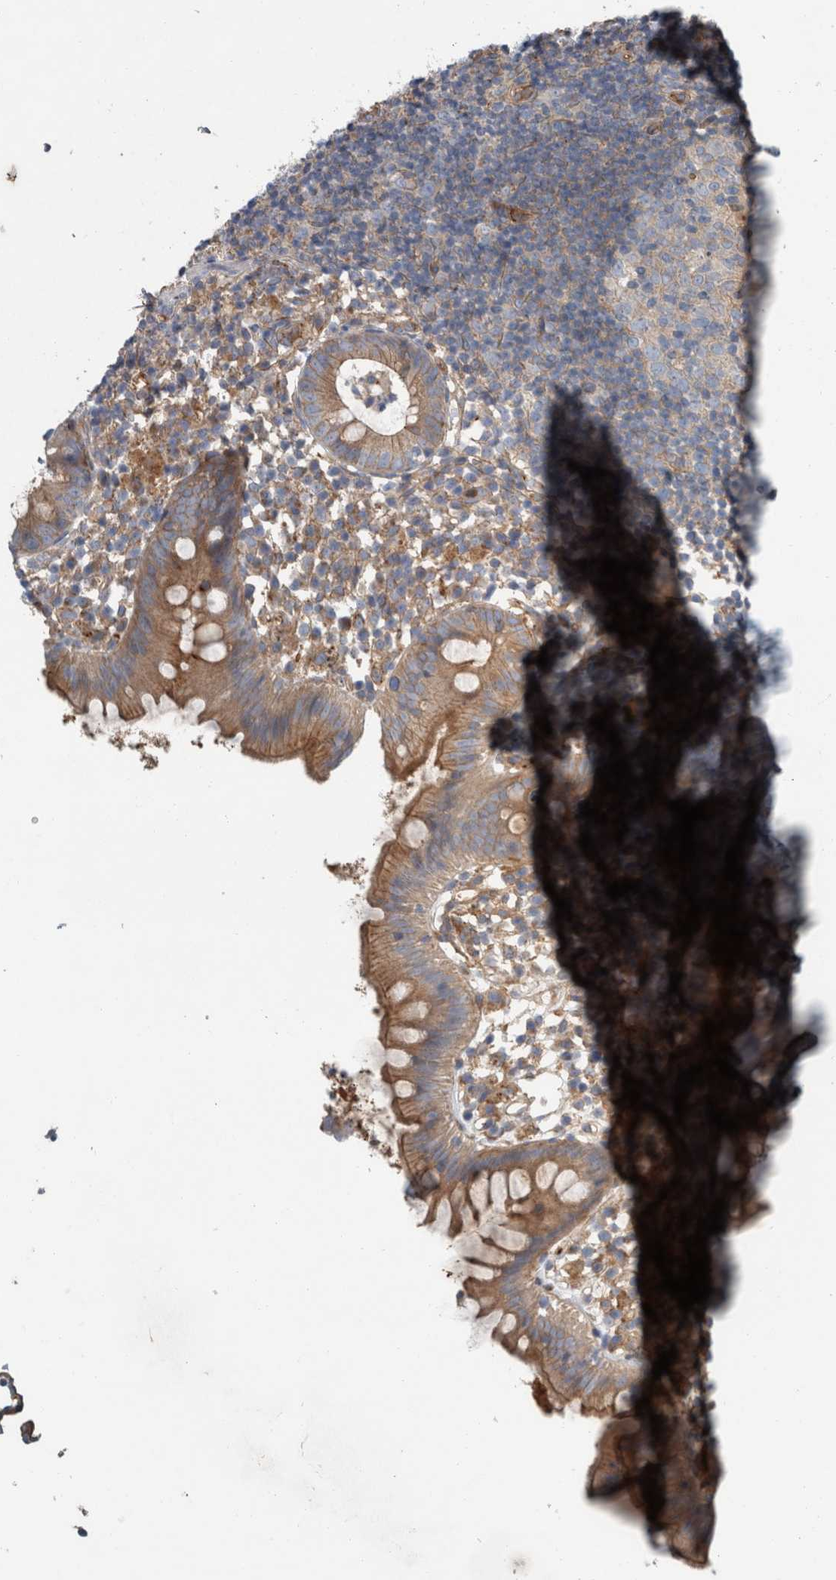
{"staining": {"intensity": "moderate", "quantity": ">75%", "location": "cytoplasmic/membranous"}, "tissue": "appendix", "cell_type": "Glandular cells", "image_type": "normal", "snomed": [{"axis": "morphology", "description": "Normal tissue, NOS"}, {"axis": "topography", "description": "Appendix"}], "caption": "Immunohistochemistry (IHC) (DAB) staining of unremarkable appendix displays moderate cytoplasmic/membranous protein staining in approximately >75% of glandular cells.", "gene": "GLT8D2", "patient": {"sex": "female", "age": 20}}